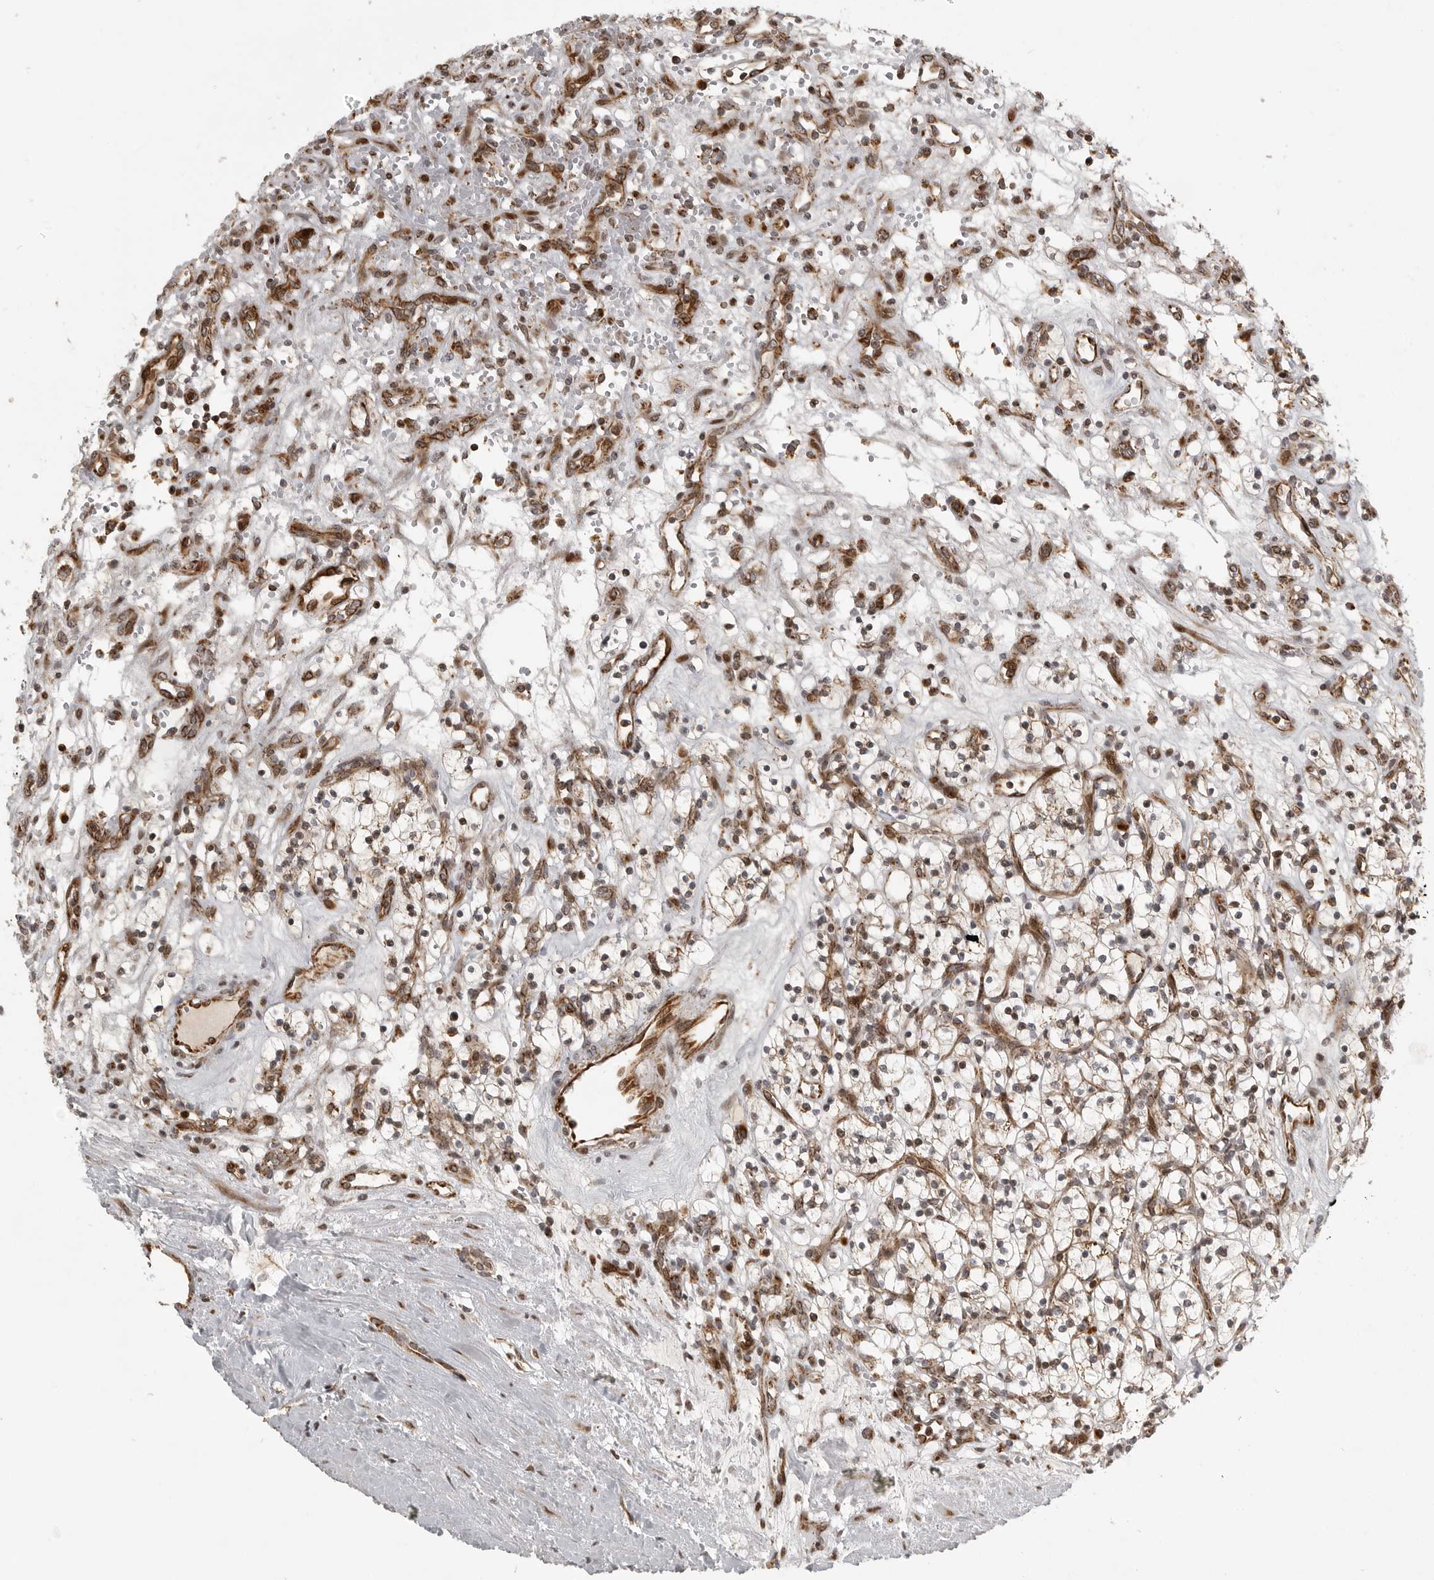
{"staining": {"intensity": "moderate", "quantity": "25%-75%", "location": "cytoplasmic/membranous"}, "tissue": "renal cancer", "cell_type": "Tumor cells", "image_type": "cancer", "snomed": [{"axis": "morphology", "description": "Adenocarcinoma, NOS"}, {"axis": "topography", "description": "Kidney"}], "caption": "Immunohistochemistry (IHC) micrograph of neoplastic tissue: human renal cancer stained using immunohistochemistry demonstrates medium levels of moderate protein expression localized specifically in the cytoplasmic/membranous of tumor cells, appearing as a cytoplasmic/membranous brown color.", "gene": "NARS2", "patient": {"sex": "female", "age": 57}}